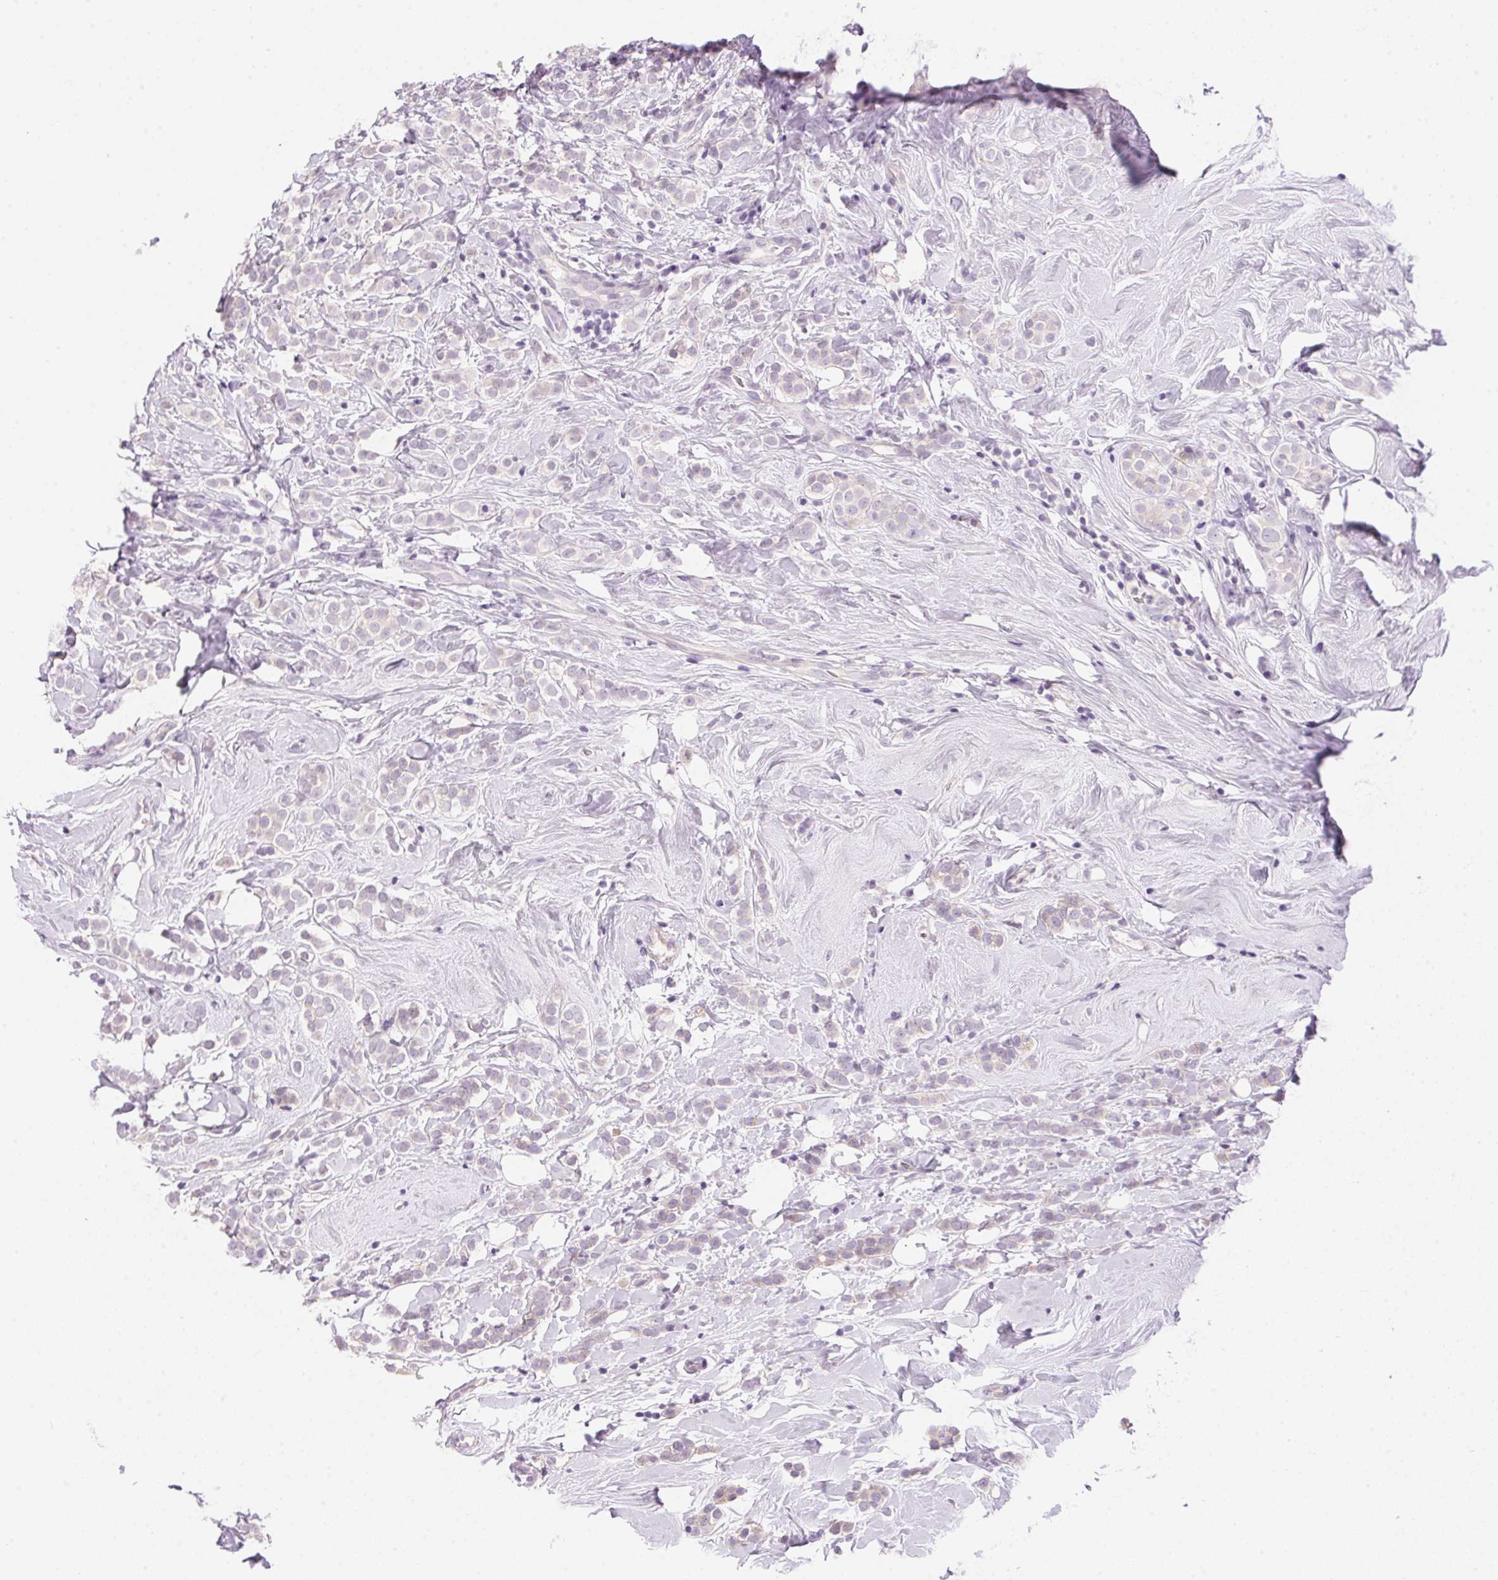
{"staining": {"intensity": "negative", "quantity": "none", "location": "none"}, "tissue": "breast cancer", "cell_type": "Tumor cells", "image_type": "cancer", "snomed": [{"axis": "morphology", "description": "Lobular carcinoma"}, {"axis": "topography", "description": "Breast"}], "caption": "This micrograph is of breast lobular carcinoma stained with IHC to label a protein in brown with the nuclei are counter-stained blue. There is no expression in tumor cells.", "gene": "HSD17B2", "patient": {"sex": "female", "age": 49}}